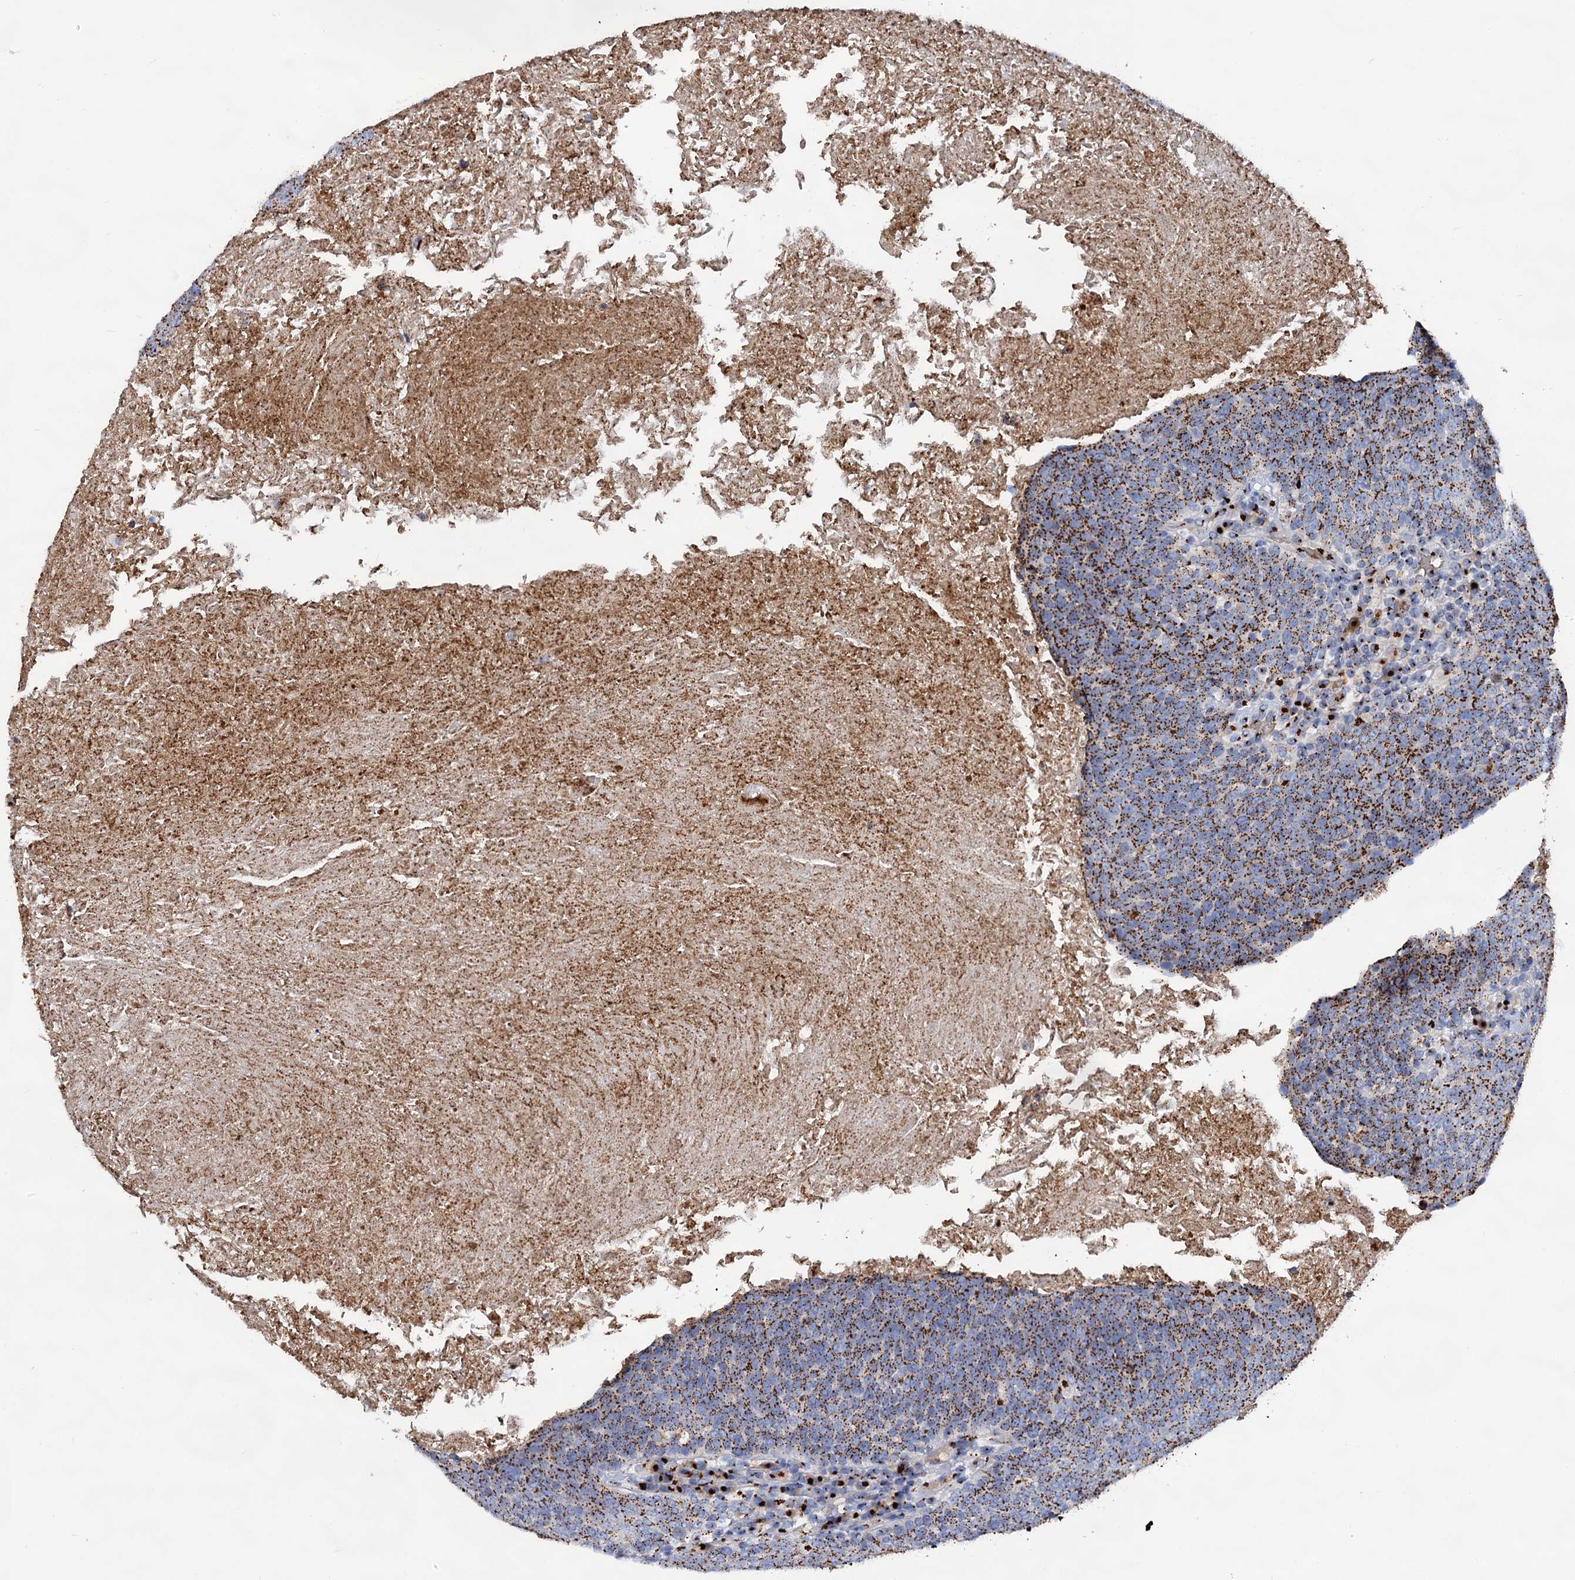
{"staining": {"intensity": "strong", "quantity": ">75%", "location": "cytoplasmic/membranous"}, "tissue": "head and neck cancer", "cell_type": "Tumor cells", "image_type": "cancer", "snomed": [{"axis": "morphology", "description": "Squamous cell carcinoma, NOS"}, {"axis": "morphology", "description": "Squamous cell carcinoma, metastatic, NOS"}, {"axis": "topography", "description": "Lymph node"}, {"axis": "topography", "description": "Head-Neck"}], "caption": "Protein expression by immunohistochemistry (IHC) exhibits strong cytoplasmic/membranous staining in approximately >75% of tumor cells in head and neck metastatic squamous cell carcinoma.", "gene": "TM9SF3", "patient": {"sex": "male", "age": 62}}